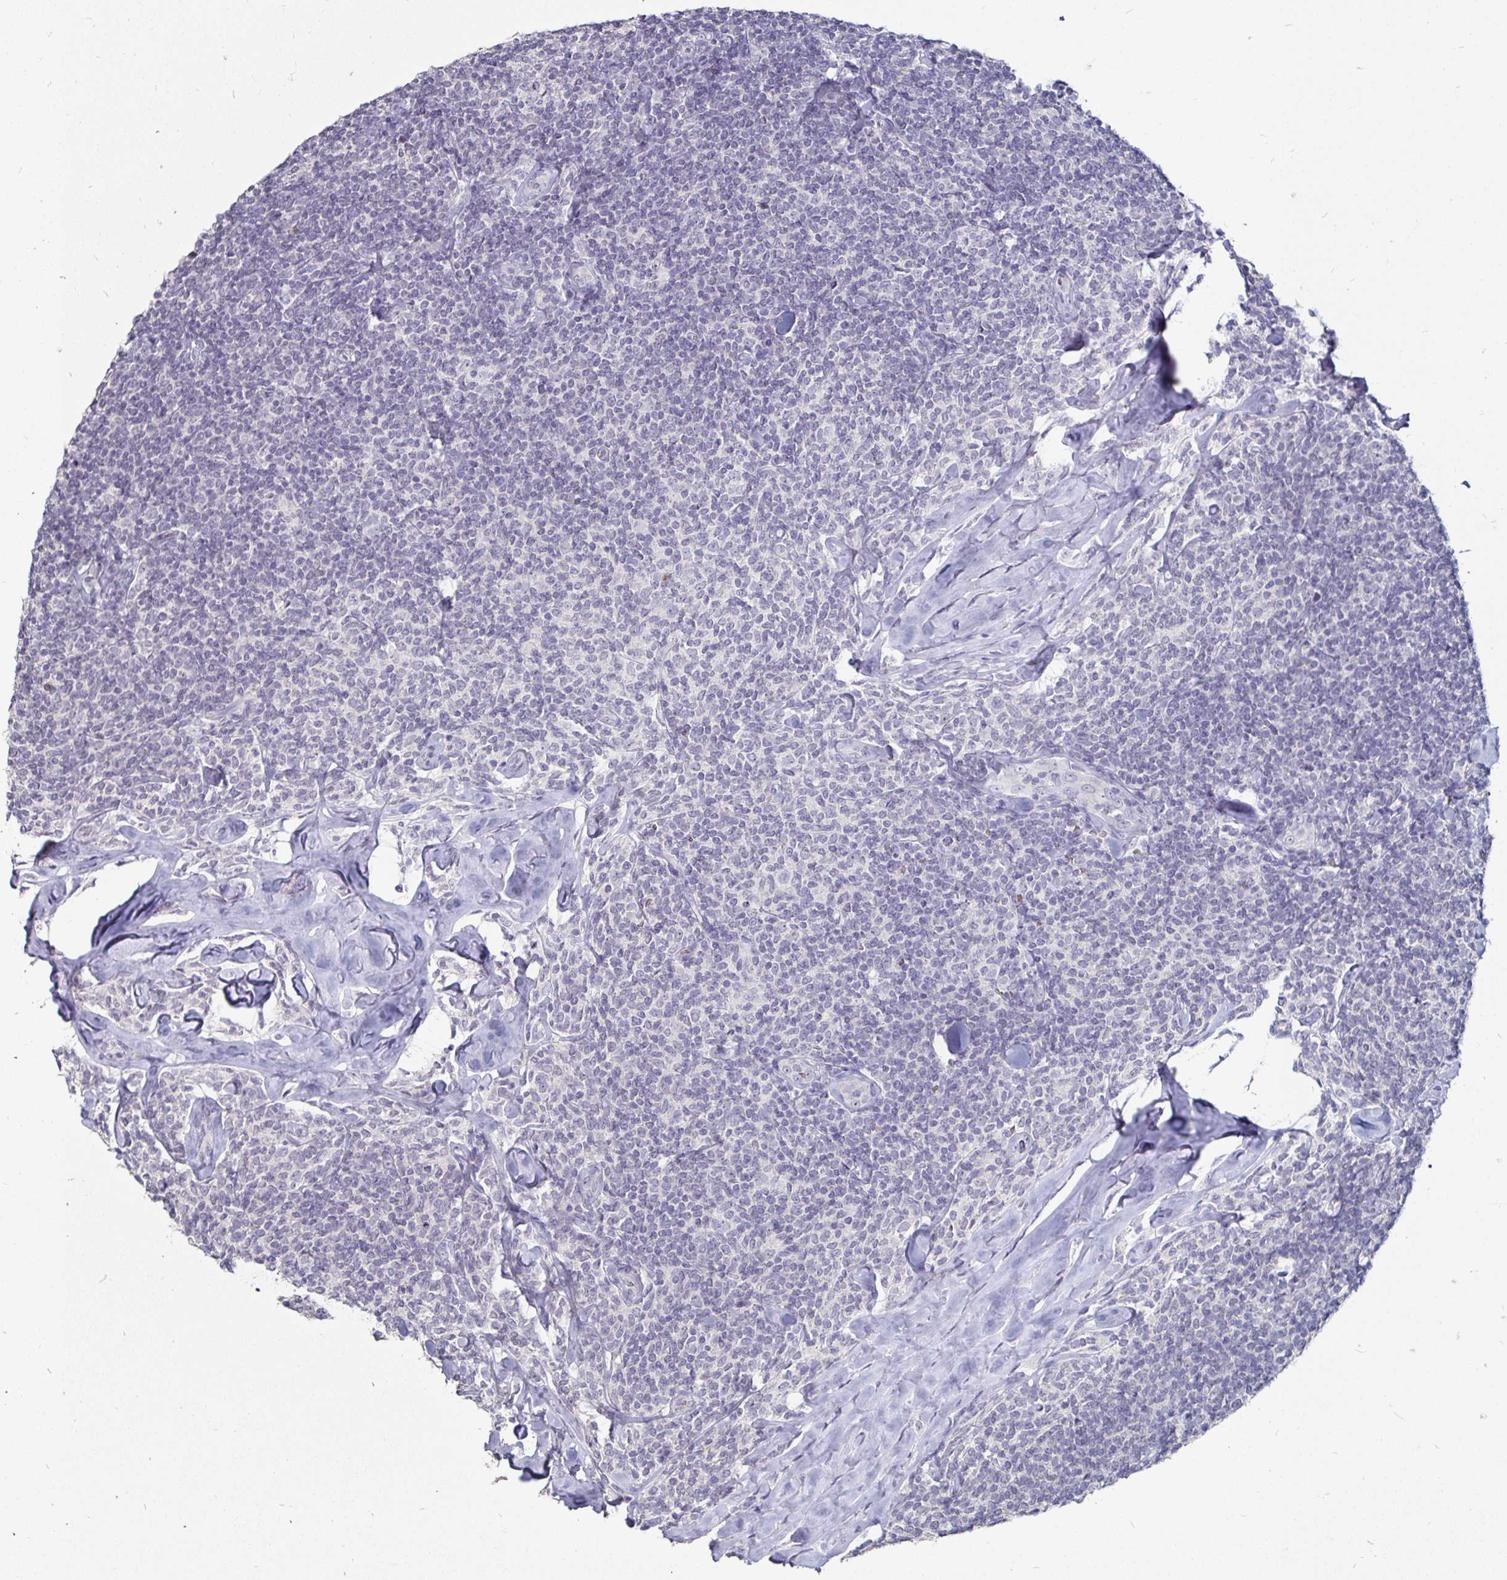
{"staining": {"intensity": "negative", "quantity": "none", "location": "none"}, "tissue": "lymphoma", "cell_type": "Tumor cells", "image_type": "cancer", "snomed": [{"axis": "morphology", "description": "Malignant lymphoma, non-Hodgkin's type, Low grade"}, {"axis": "topography", "description": "Lymph node"}], "caption": "High magnification brightfield microscopy of lymphoma stained with DAB (brown) and counterstained with hematoxylin (blue): tumor cells show no significant positivity.", "gene": "FAIM2", "patient": {"sex": "female", "age": 56}}